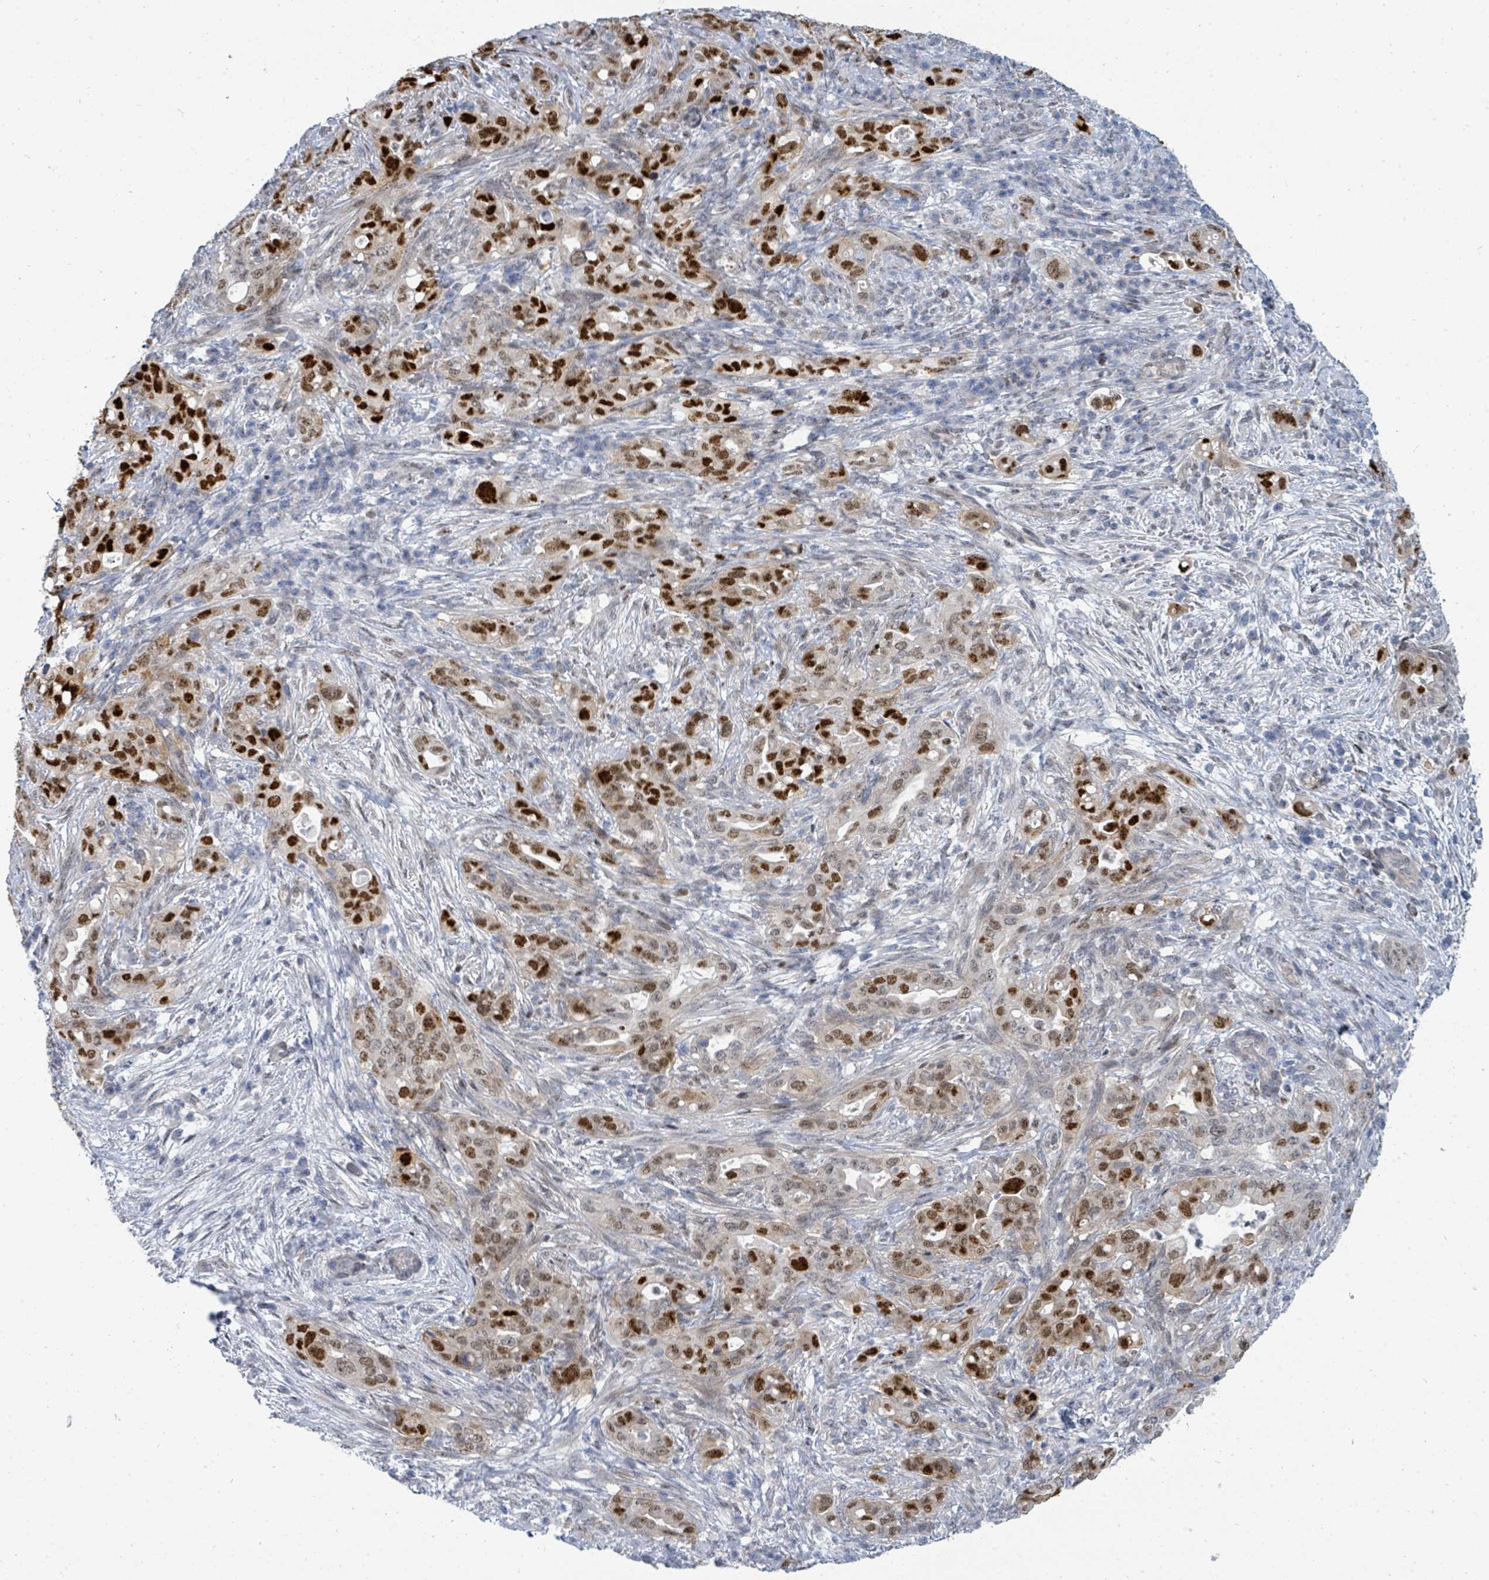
{"staining": {"intensity": "strong", "quantity": ">75%", "location": "nuclear"}, "tissue": "pancreatic cancer", "cell_type": "Tumor cells", "image_type": "cancer", "snomed": [{"axis": "morphology", "description": "Normal tissue, NOS"}, {"axis": "morphology", "description": "Adenocarcinoma, NOS"}, {"axis": "topography", "description": "Lymph node"}, {"axis": "topography", "description": "Pancreas"}], "caption": "Strong nuclear expression is appreciated in approximately >75% of tumor cells in pancreatic adenocarcinoma. (Stains: DAB (3,3'-diaminobenzidine) in brown, nuclei in blue, Microscopy: brightfield microscopy at high magnification).", "gene": "SUMO4", "patient": {"sex": "female", "age": 67}}